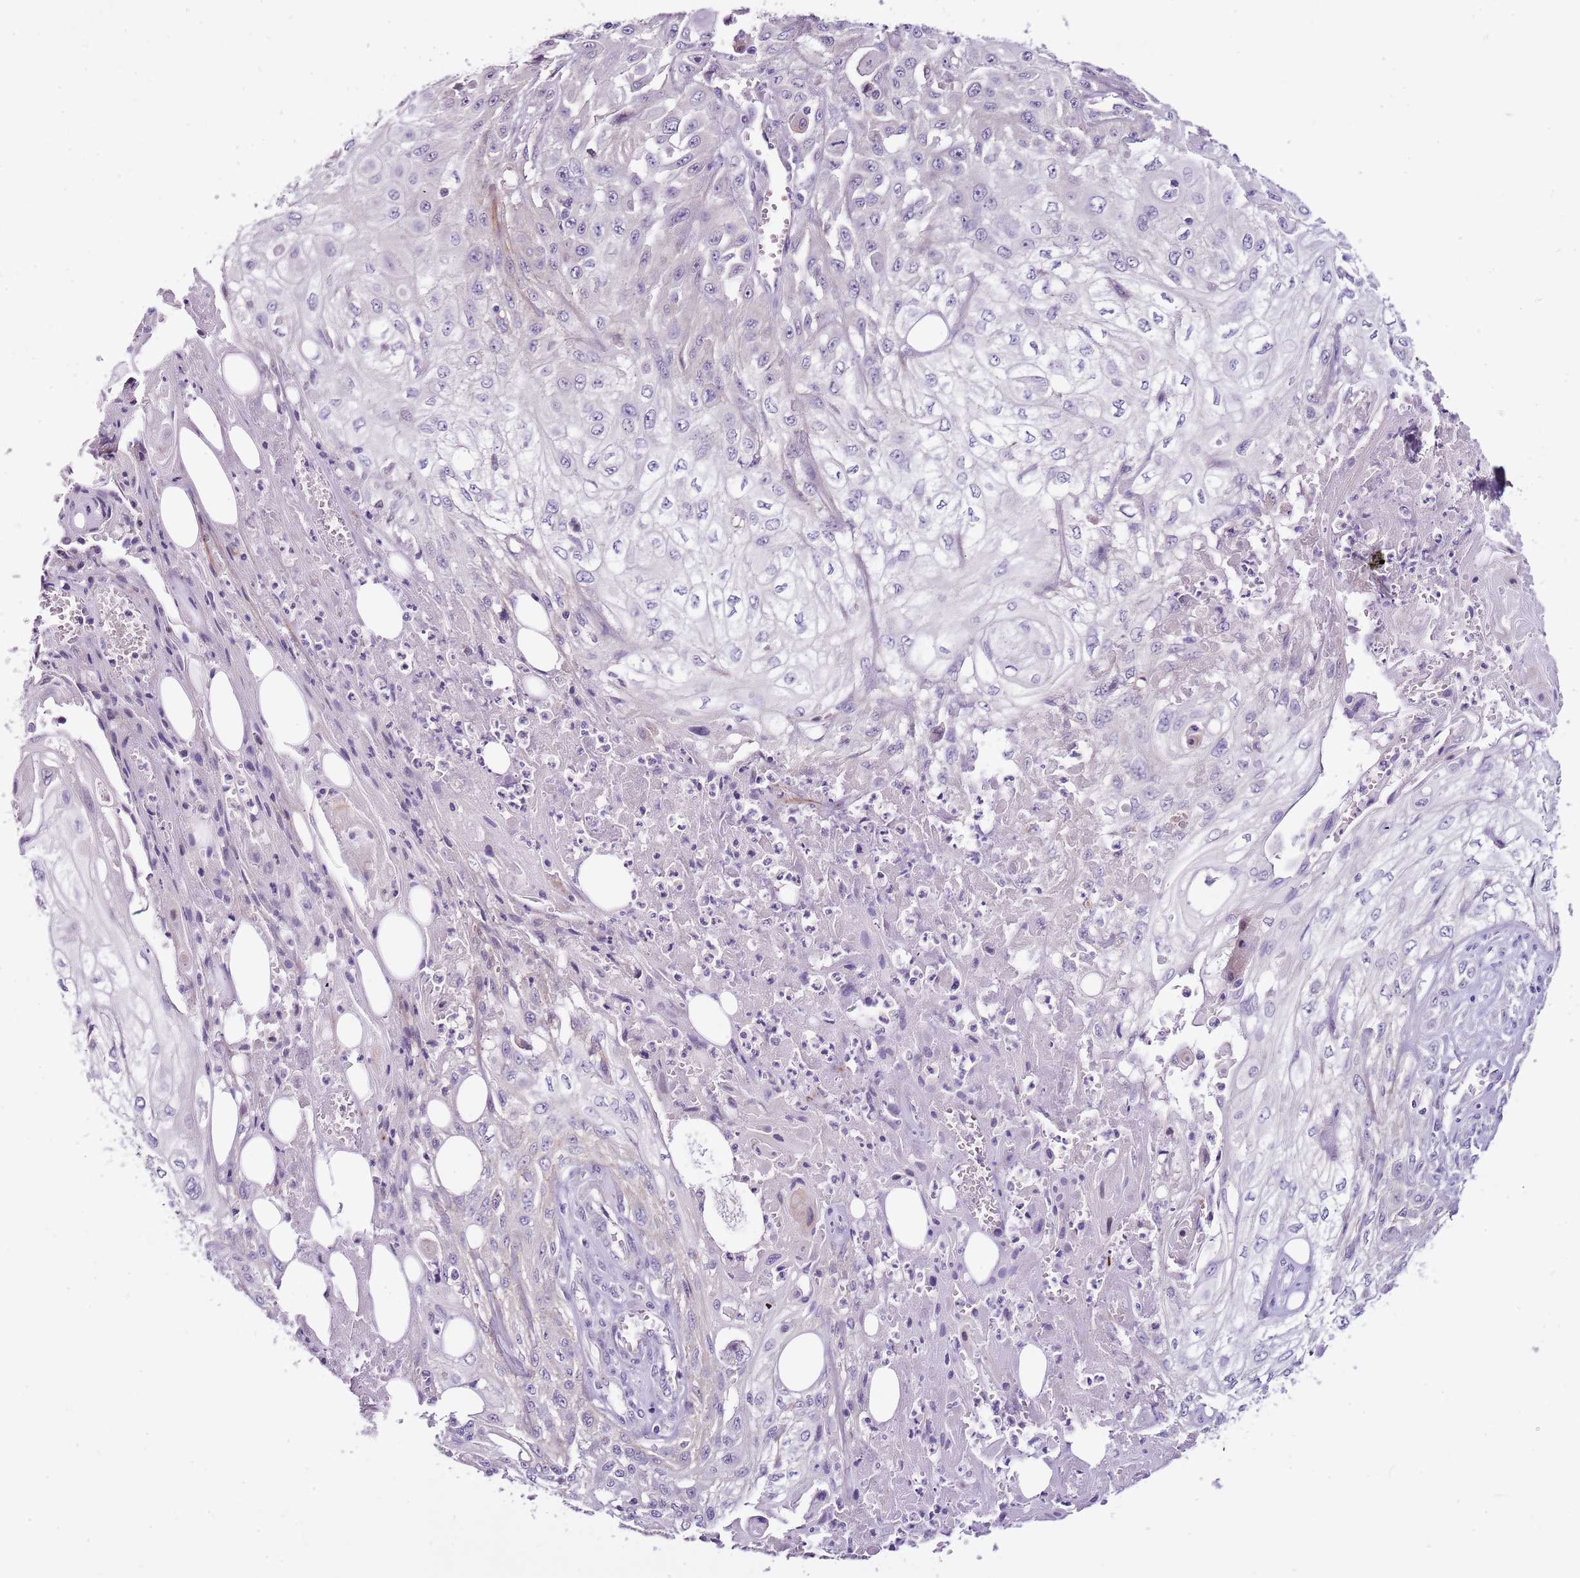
{"staining": {"intensity": "negative", "quantity": "none", "location": "none"}, "tissue": "skin cancer", "cell_type": "Tumor cells", "image_type": "cancer", "snomed": [{"axis": "morphology", "description": "Squamous cell carcinoma, NOS"}, {"axis": "morphology", "description": "Squamous cell carcinoma, metastatic, NOS"}, {"axis": "topography", "description": "Skin"}, {"axis": "topography", "description": "Lymph node"}], "caption": "Image shows no protein expression in tumor cells of skin metastatic squamous cell carcinoma tissue. (Brightfield microscopy of DAB immunohistochemistry (IHC) at high magnification).", "gene": "NKX2-3", "patient": {"sex": "male", "age": 75}}